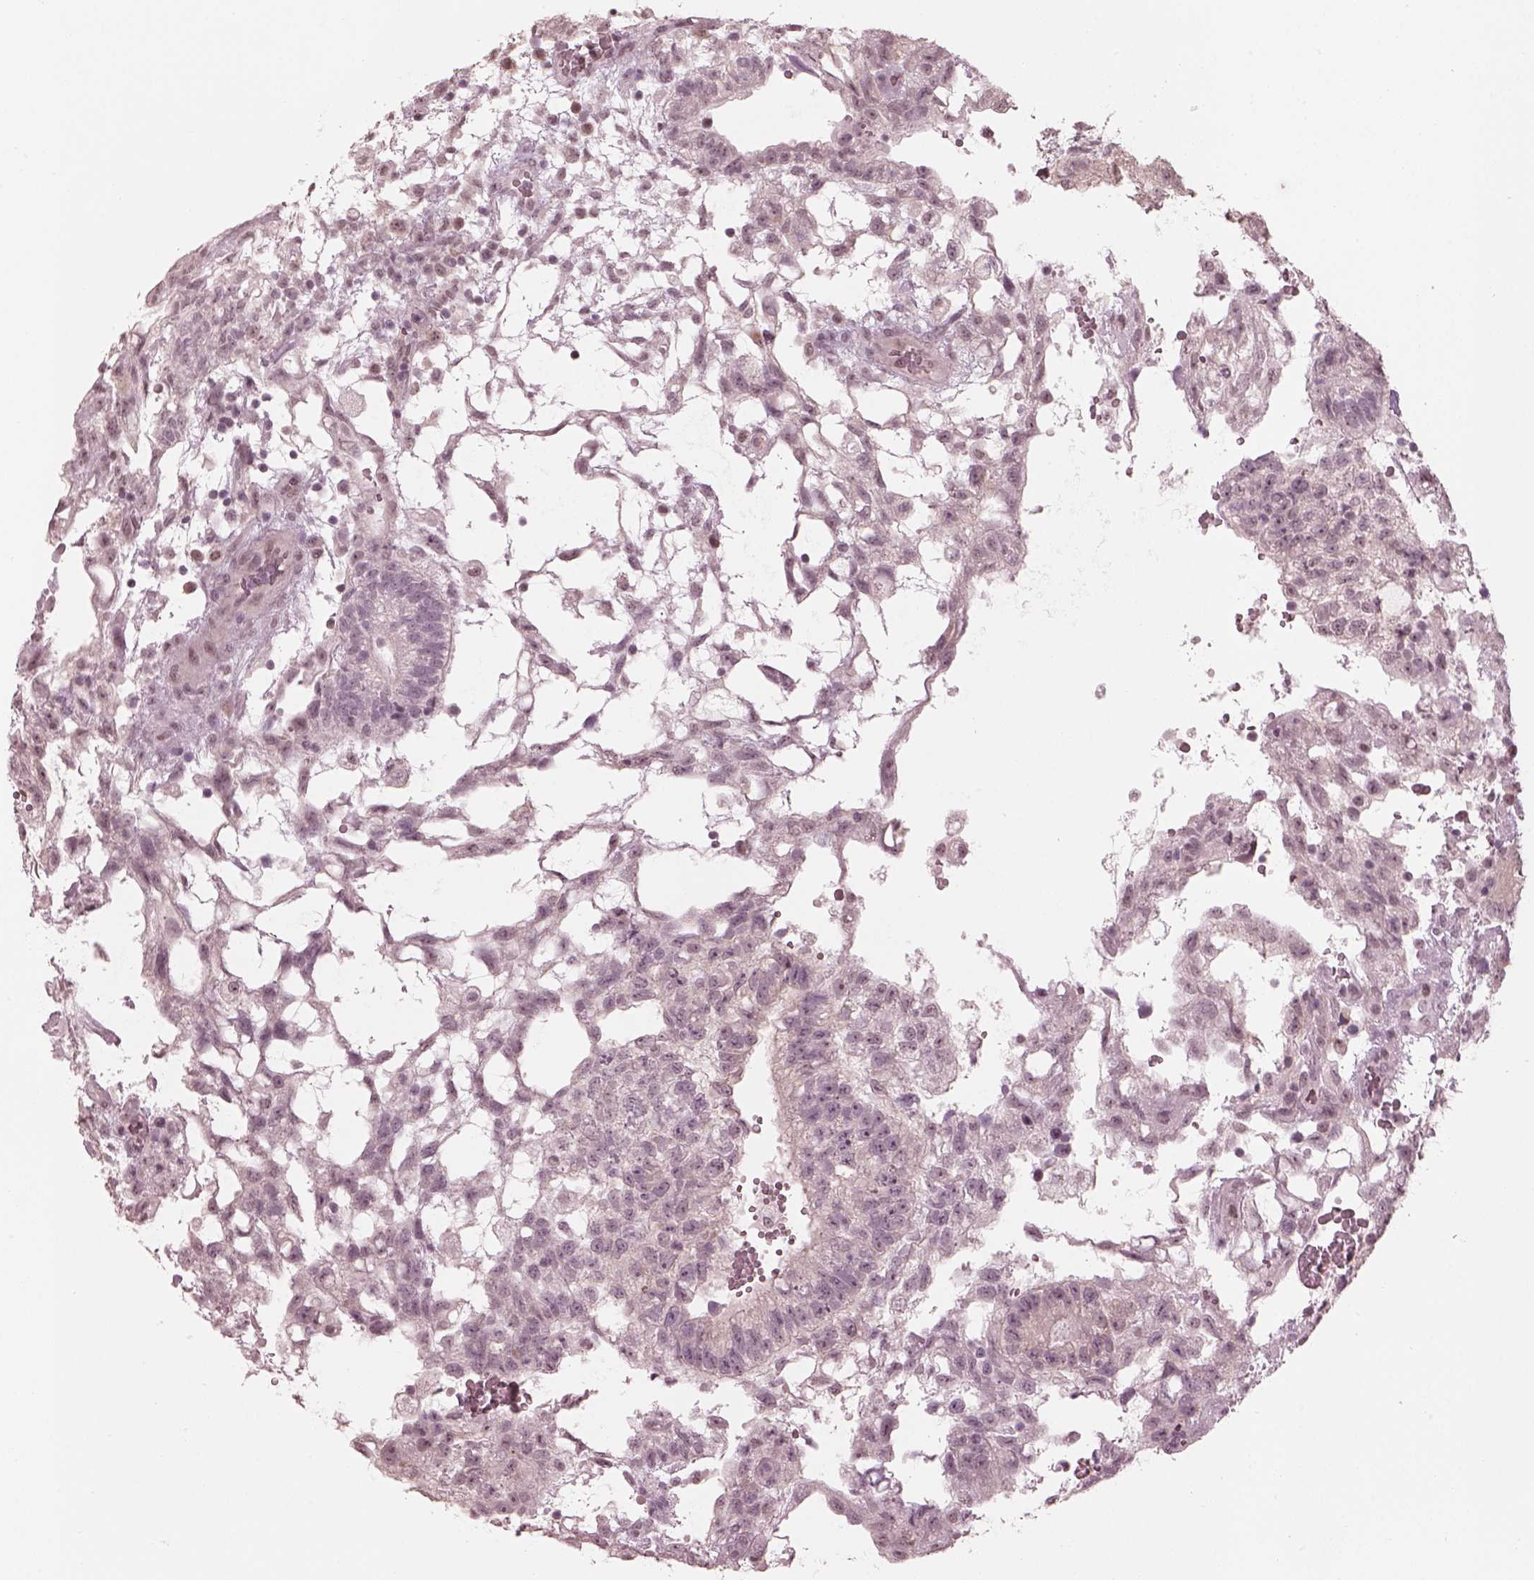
{"staining": {"intensity": "negative", "quantity": "none", "location": "none"}, "tissue": "testis cancer", "cell_type": "Tumor cells", "image_type": "cancer", "snomed": [{"axis": "morphology", "description": "Carcinoma, Embryonal, NOS"}, {"axis": "topography", "description": "Testis"}], "caption": "Embryonal carcinoma (testis) was stained to show a protein in brown. There is no significant positivity in tumor cells. (Immunohistochemistry (ihc), brightfield microscopy, high magnification).", "gene": "RPGRIP1", "patient": {"sex": "male", "age": 32}}